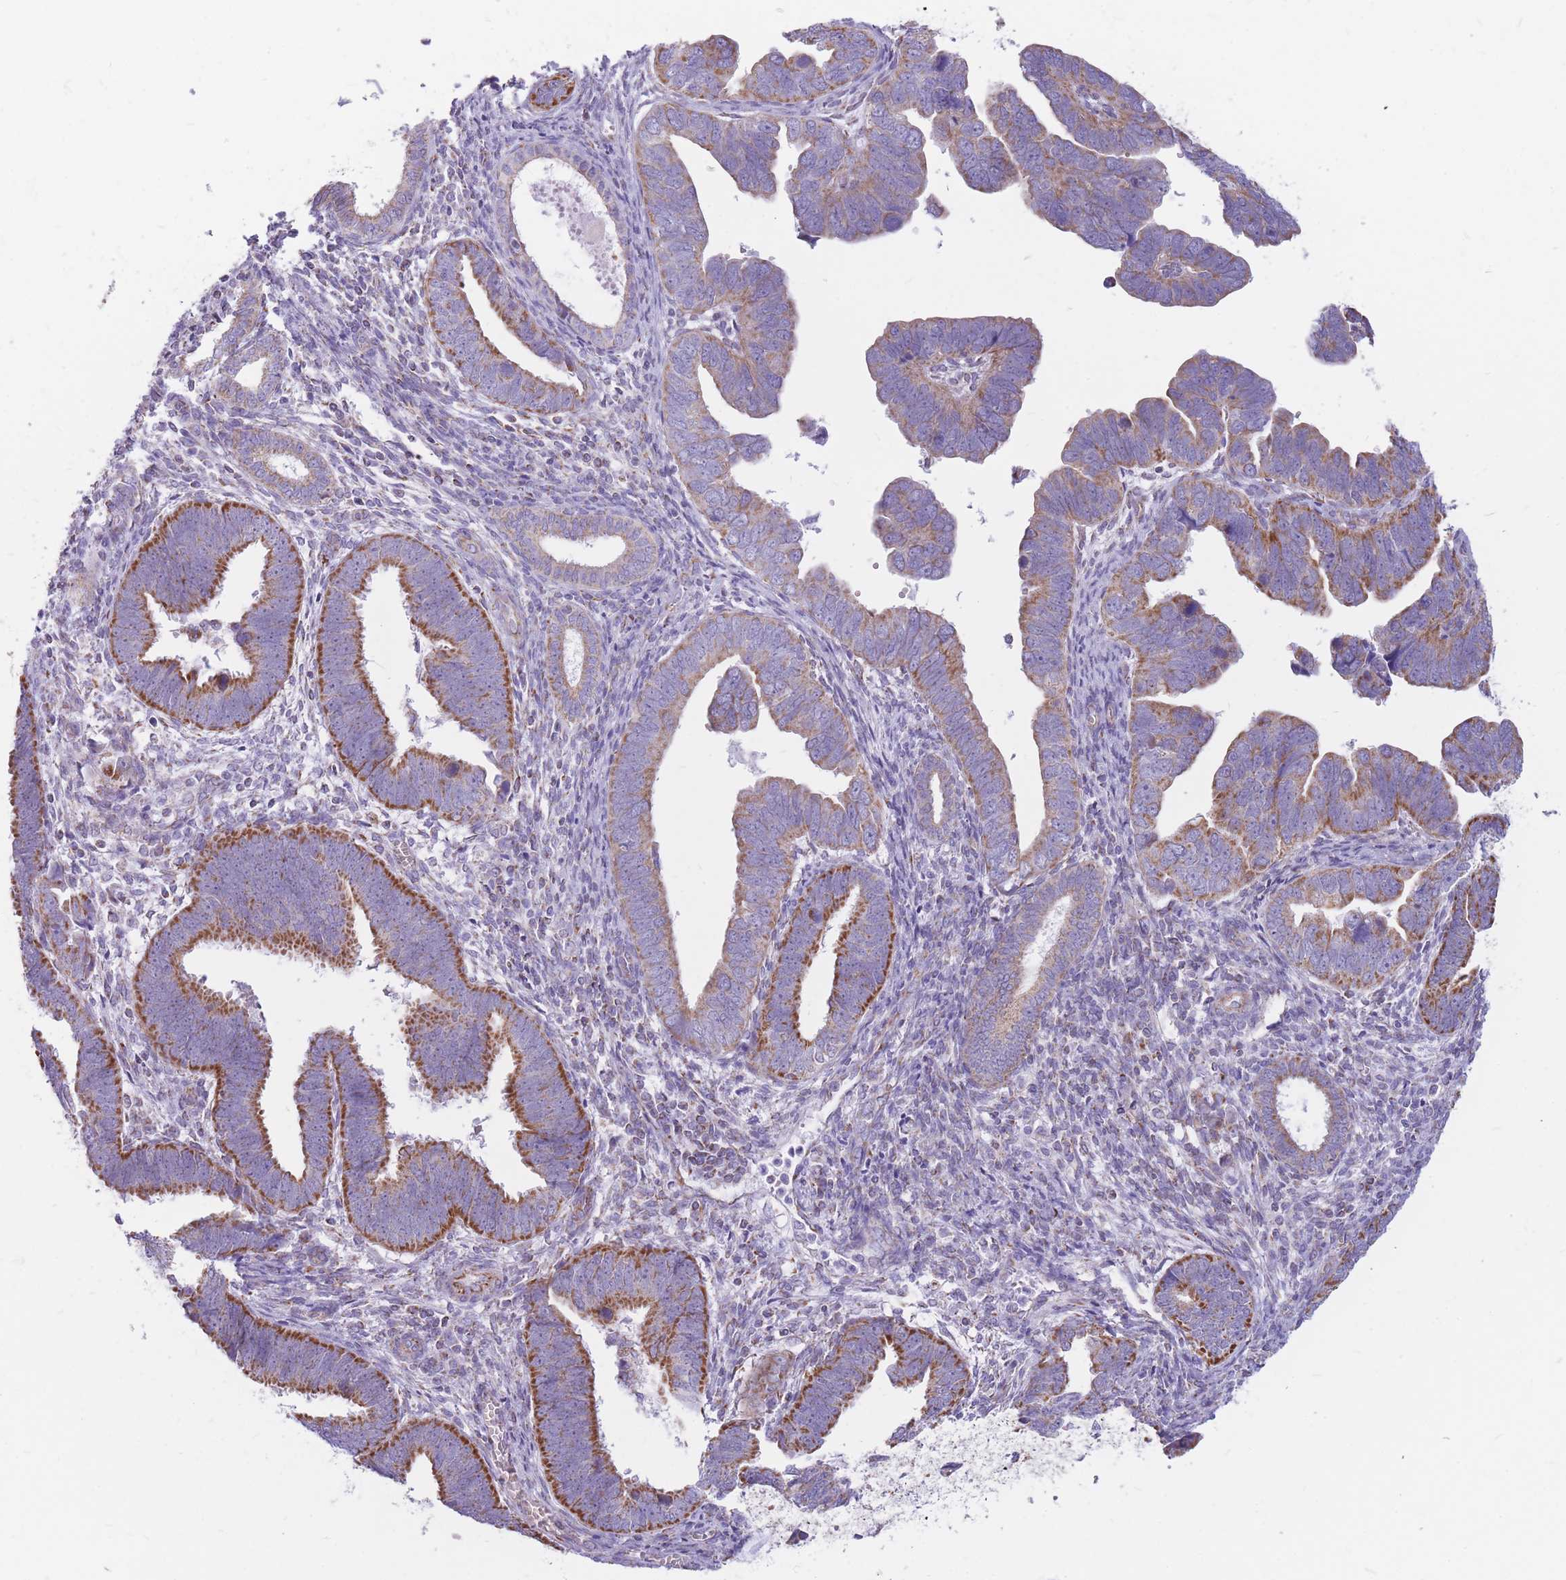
{"staining": {"intensity": "moderate", "quantity": "25%-75%", "location": "cytoplasmic/membranous"}, "tissue": "endometrial cancer", "cell_type": "Tumor cells", "image_type": "cancer", "snomed": [{"axis": "morphology", "description": "Adenocarcinoma, NOS"}, {"axis": "topography", "description": "Endometrium"}], "caption": "IHC image of neoplastic tissue: human adenocarcinoma (endometrial) stained using immunohistochemistry (IHC) exhibits medium levels of moderate protein expression localized specifically in the cytoplasmic/membranous of tumor cells, appearing as a cytoplasmic/membranous brown color.", "gene": "PCSK1", "patient": {"sex": "female", "age": 75}}